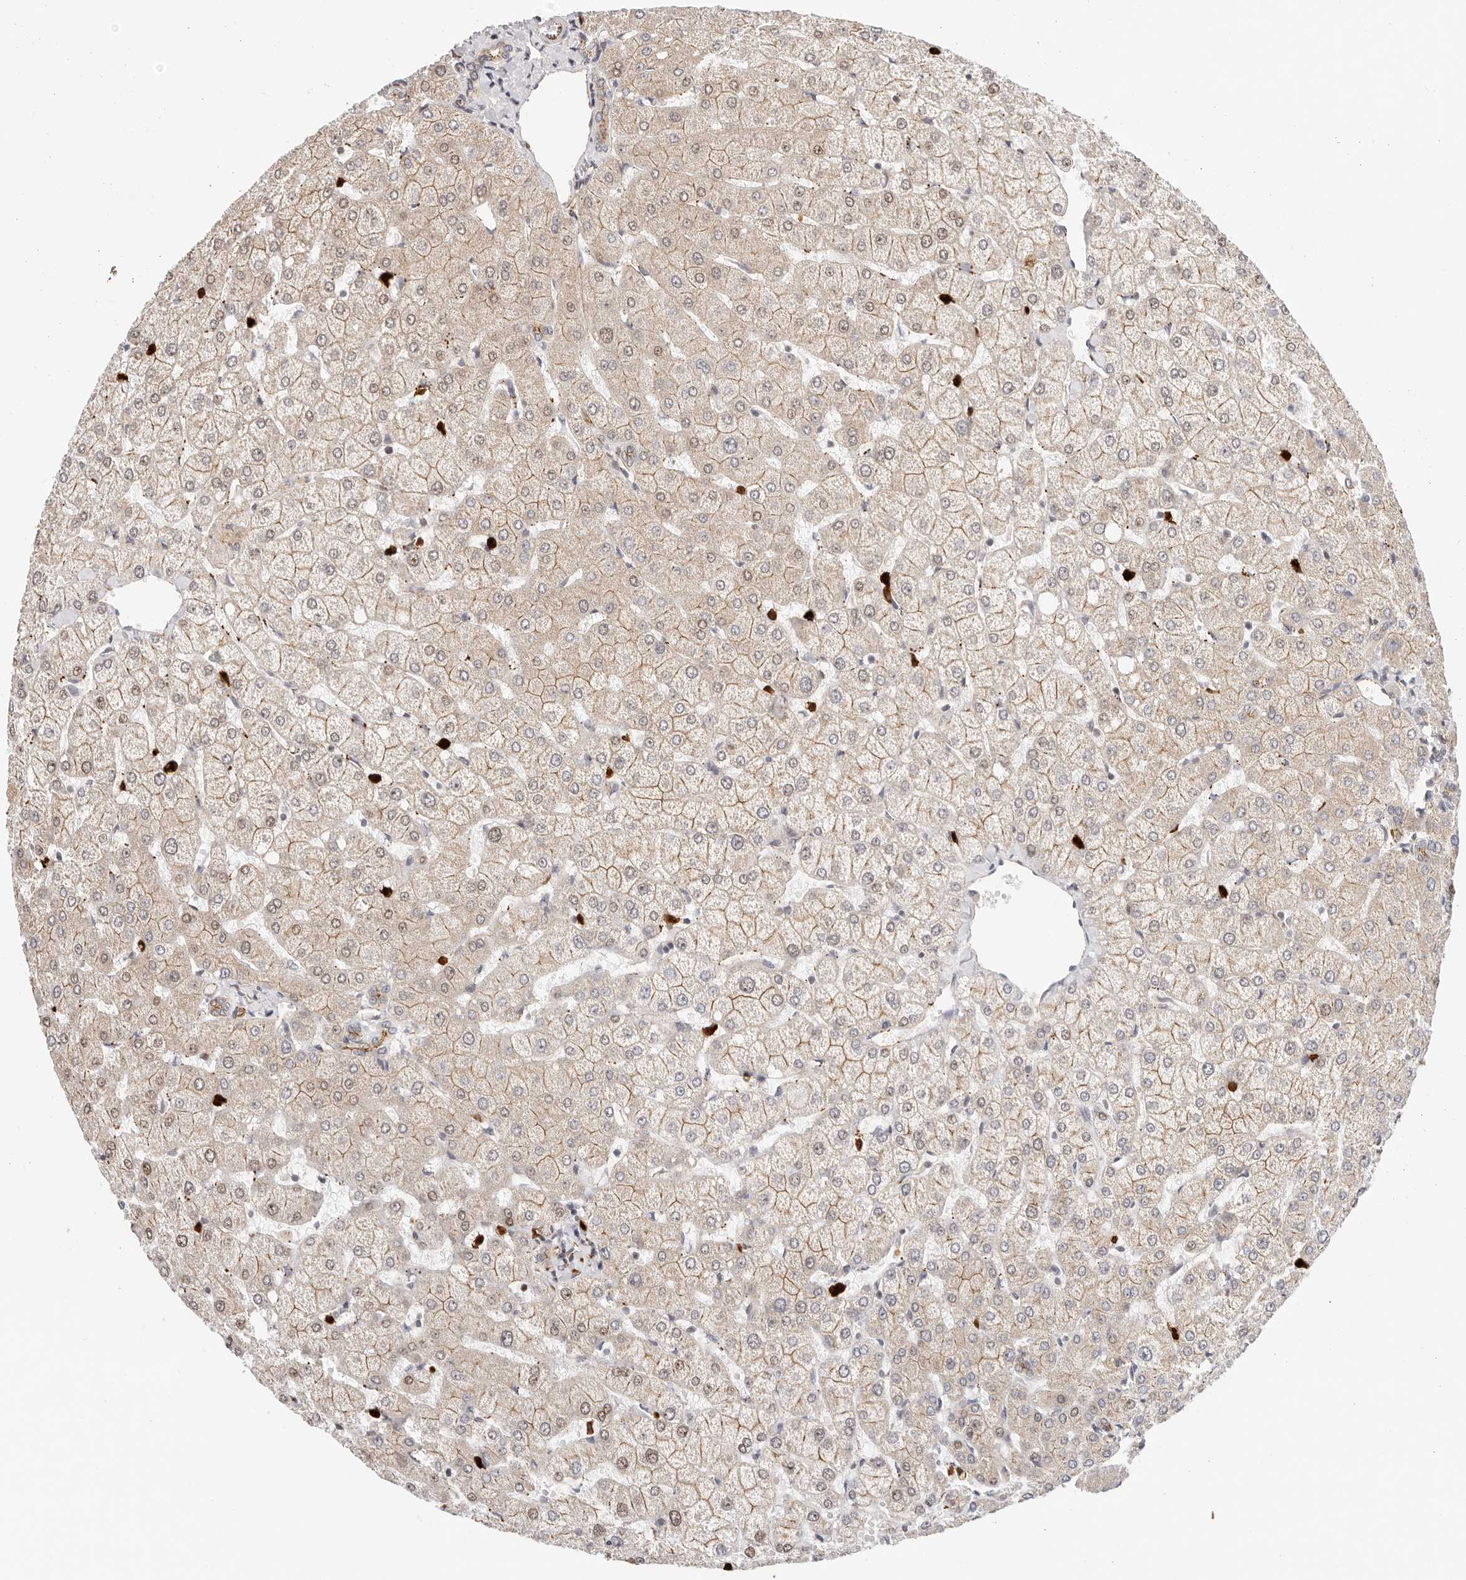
{"staining": {"intensity": "moderate", "quantity": "<25%", "location": "cytoplasmic/membranous"}, "tissue": "liver", "cell_type": "Cholangiocytes", "image_type": "normal", "snomed": [{"axis": "morphology", "description": "Normal tissue, NOS"}, {"axis": "topography", "description": "Liver"}], "caption": "Cholangiocytes demonstrate moderate cytoplasmic/membranous positivity in approximately <25% of cells in benign liver.", "gene": "AFDN", "patient": {"sex": "female", "age": 54}}